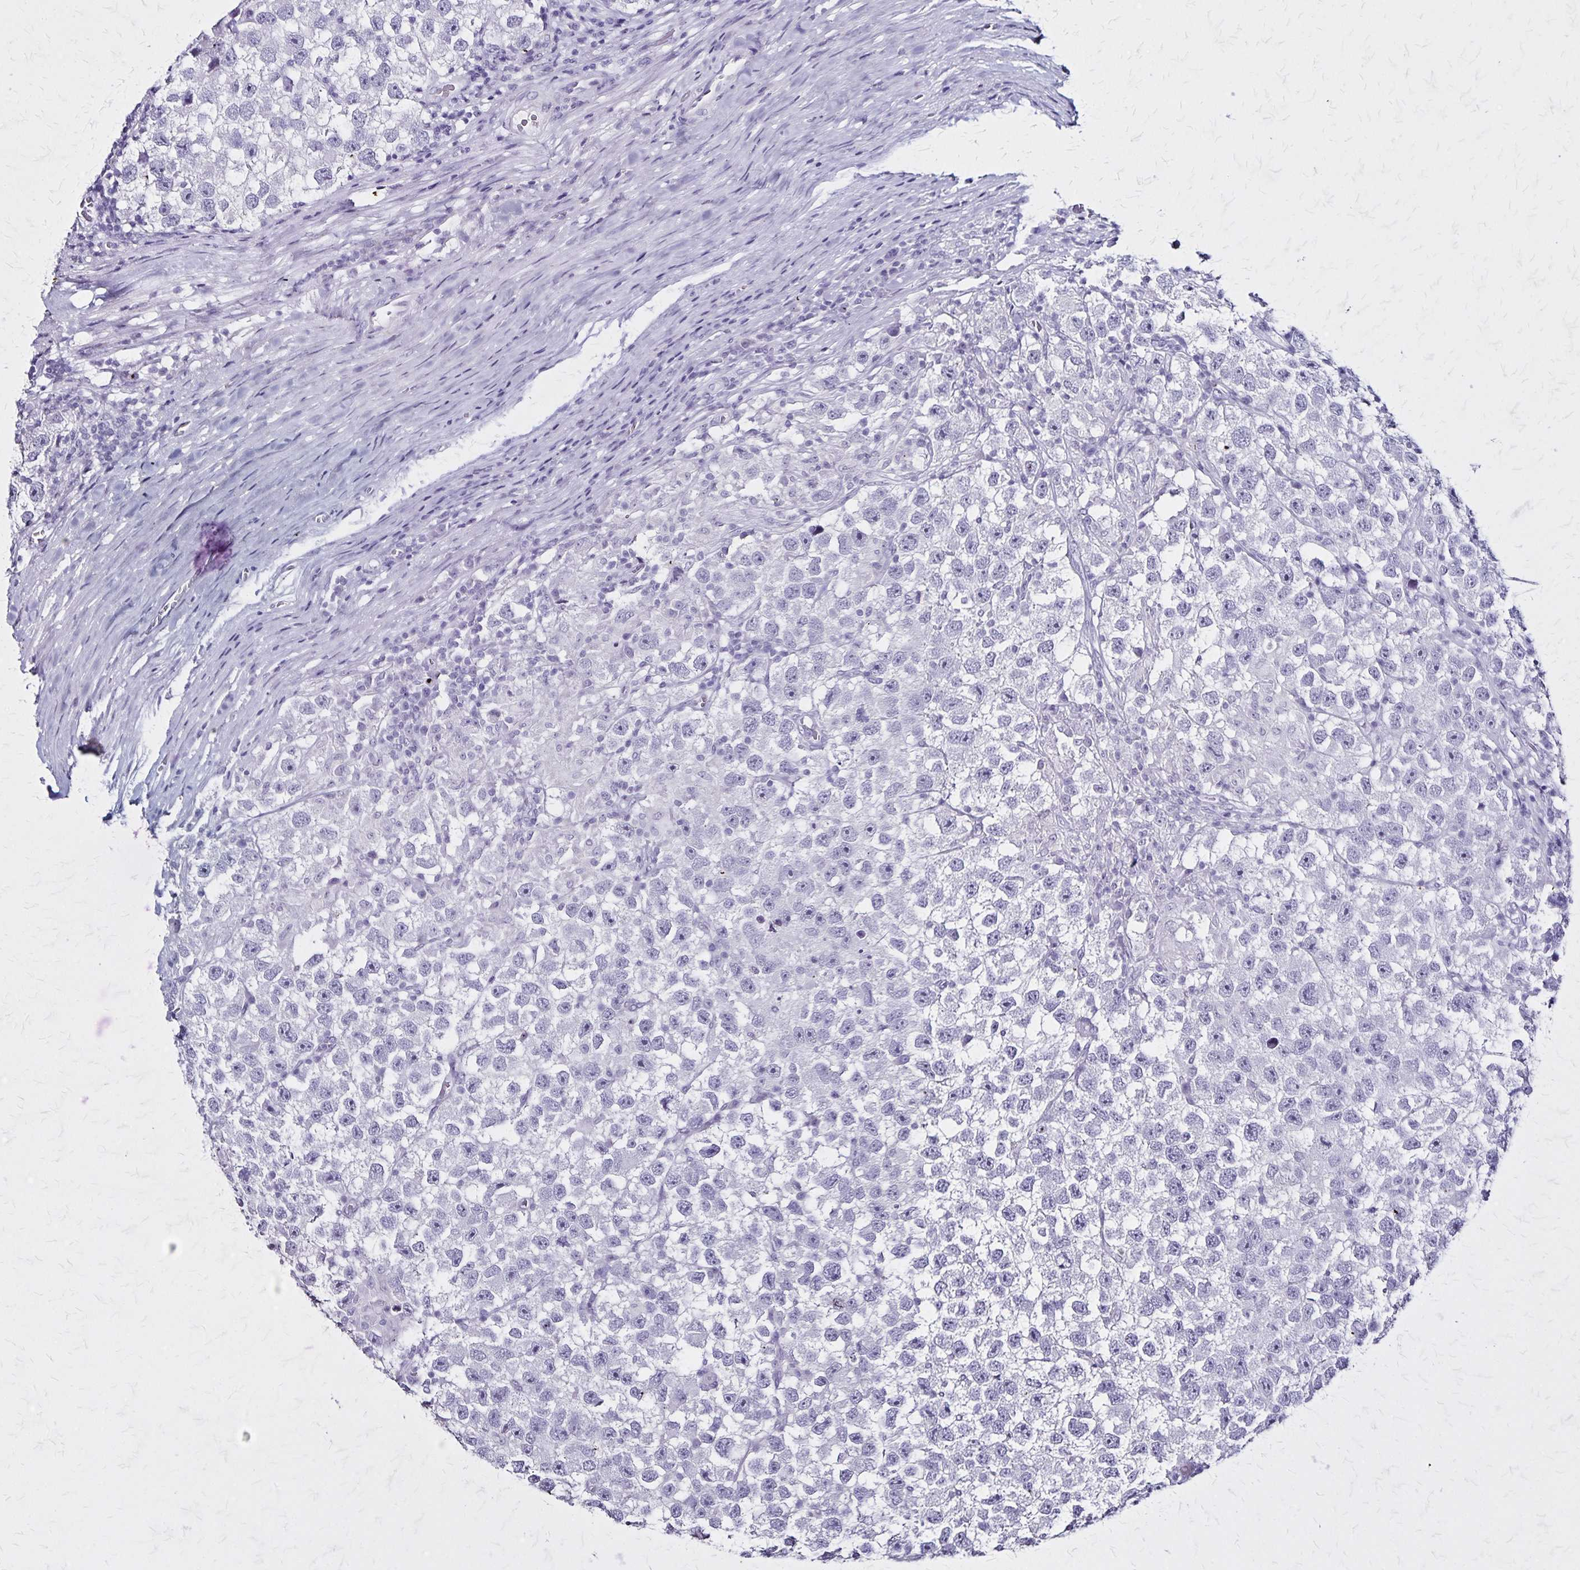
{"staining": {"intensity": "negative", "quantity": "none", "location": "none"}, "tissue": "testis cancer", "cell_type": "Tumor cells", "image_type": "cancer", "snomed": [{"axis": "morphology", "description": "Seminoma, NOS"}, {"axis": "topography", "description": "Testis"}], "caption": "This is an immunohistochemistry micrograph of seminoma (testis). There is no positivity in tumor cells.", "gene": "KRT2", "patient": {"sex": "male", "age": 26}}